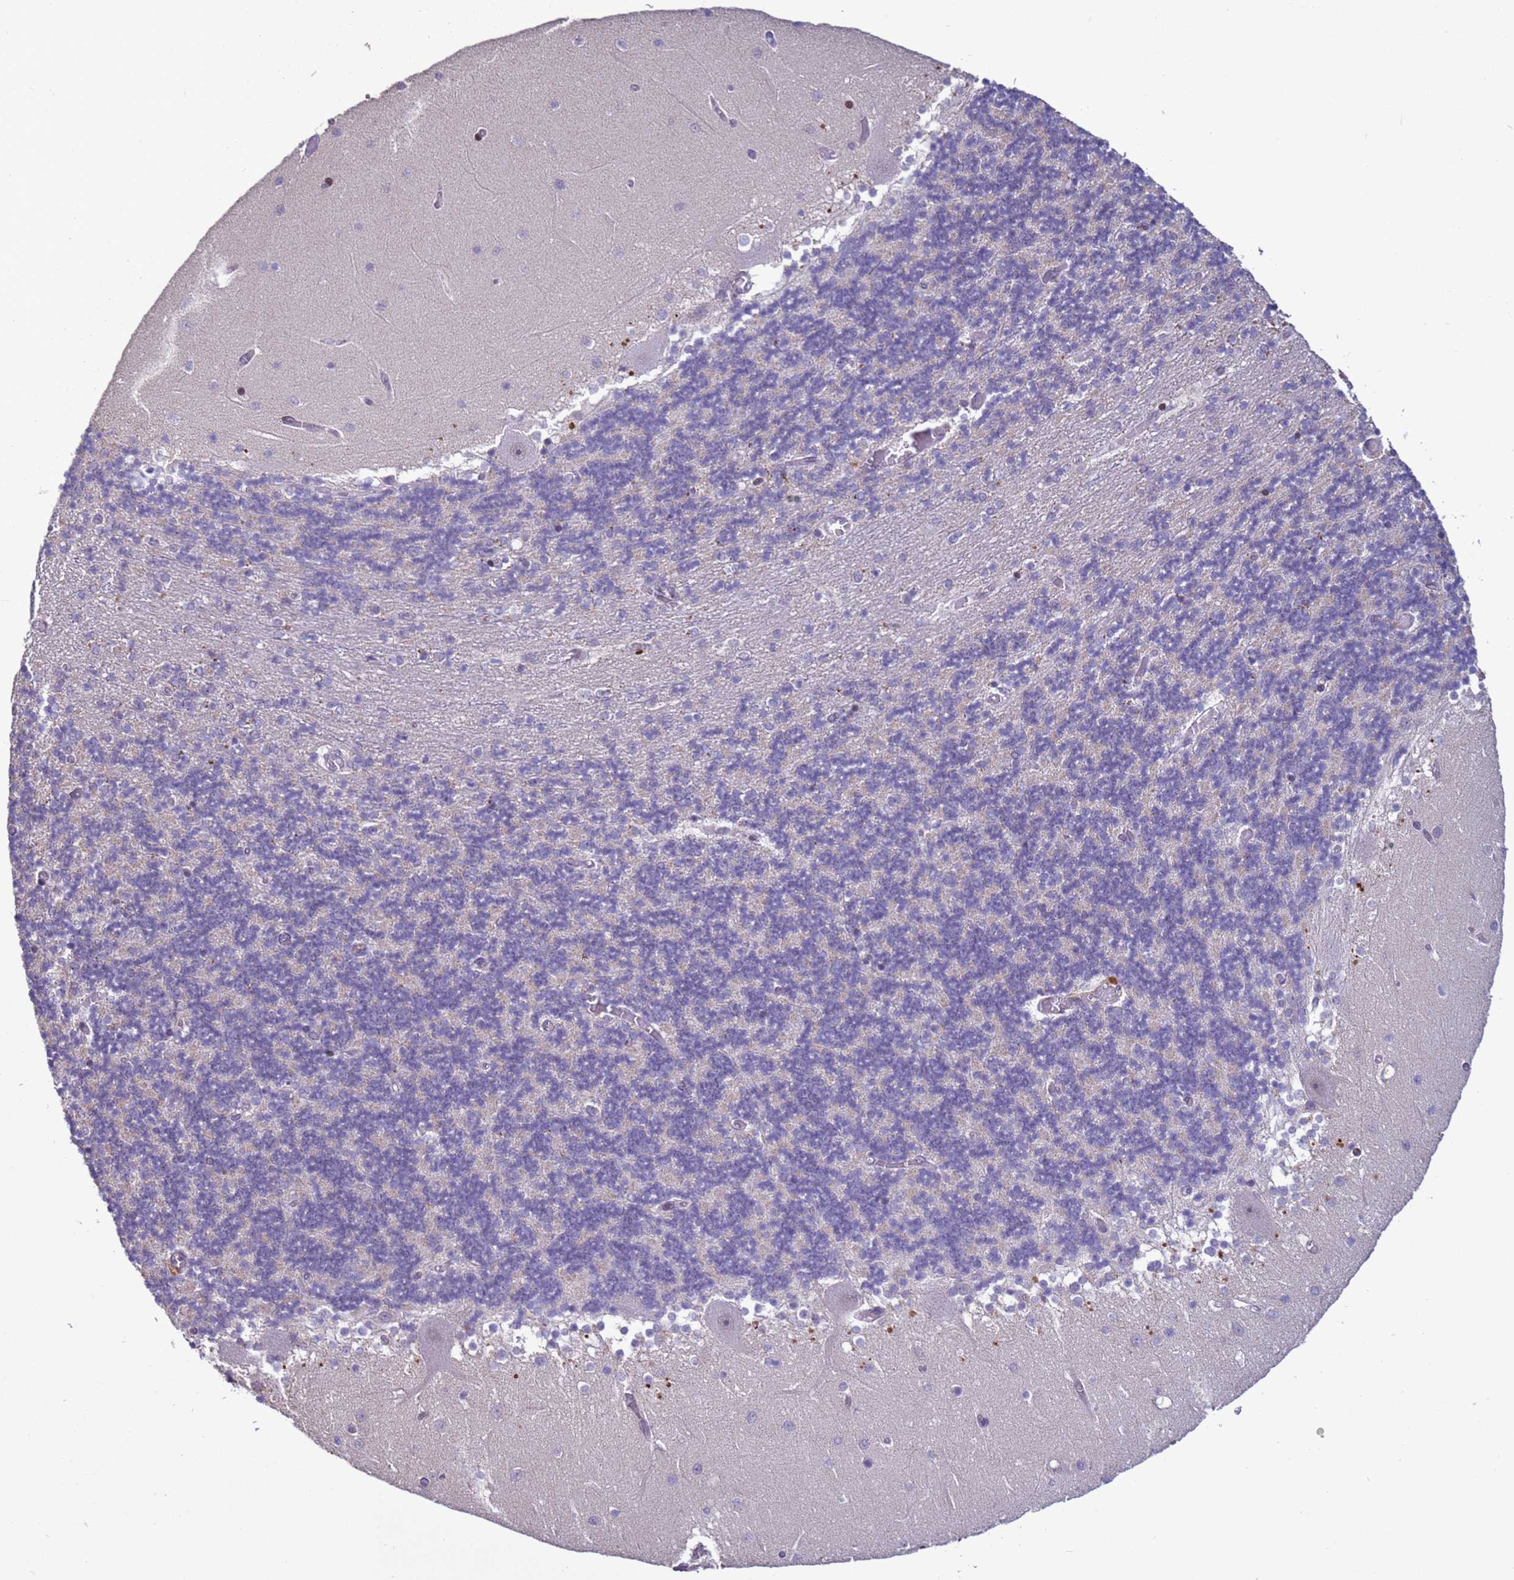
{"staining": {"intensity": "negative", "quantity": "none", "location": "none"}, "tissue": "cerebellum", "cell_type": "Cells in granular layer", "image_type": "normal", "snomed": [{"axis": "morphology", "description": "Normal tissue, NOS"}, {"axis": "topography", "description": "Cerebellum"}], "caption": "Immunohistochemical staining of unremarkable cerebellum reveals no significant staining in cells in granular layer.", "gene": "HGH1", "patient": {"sex": "female", "age": 28}}